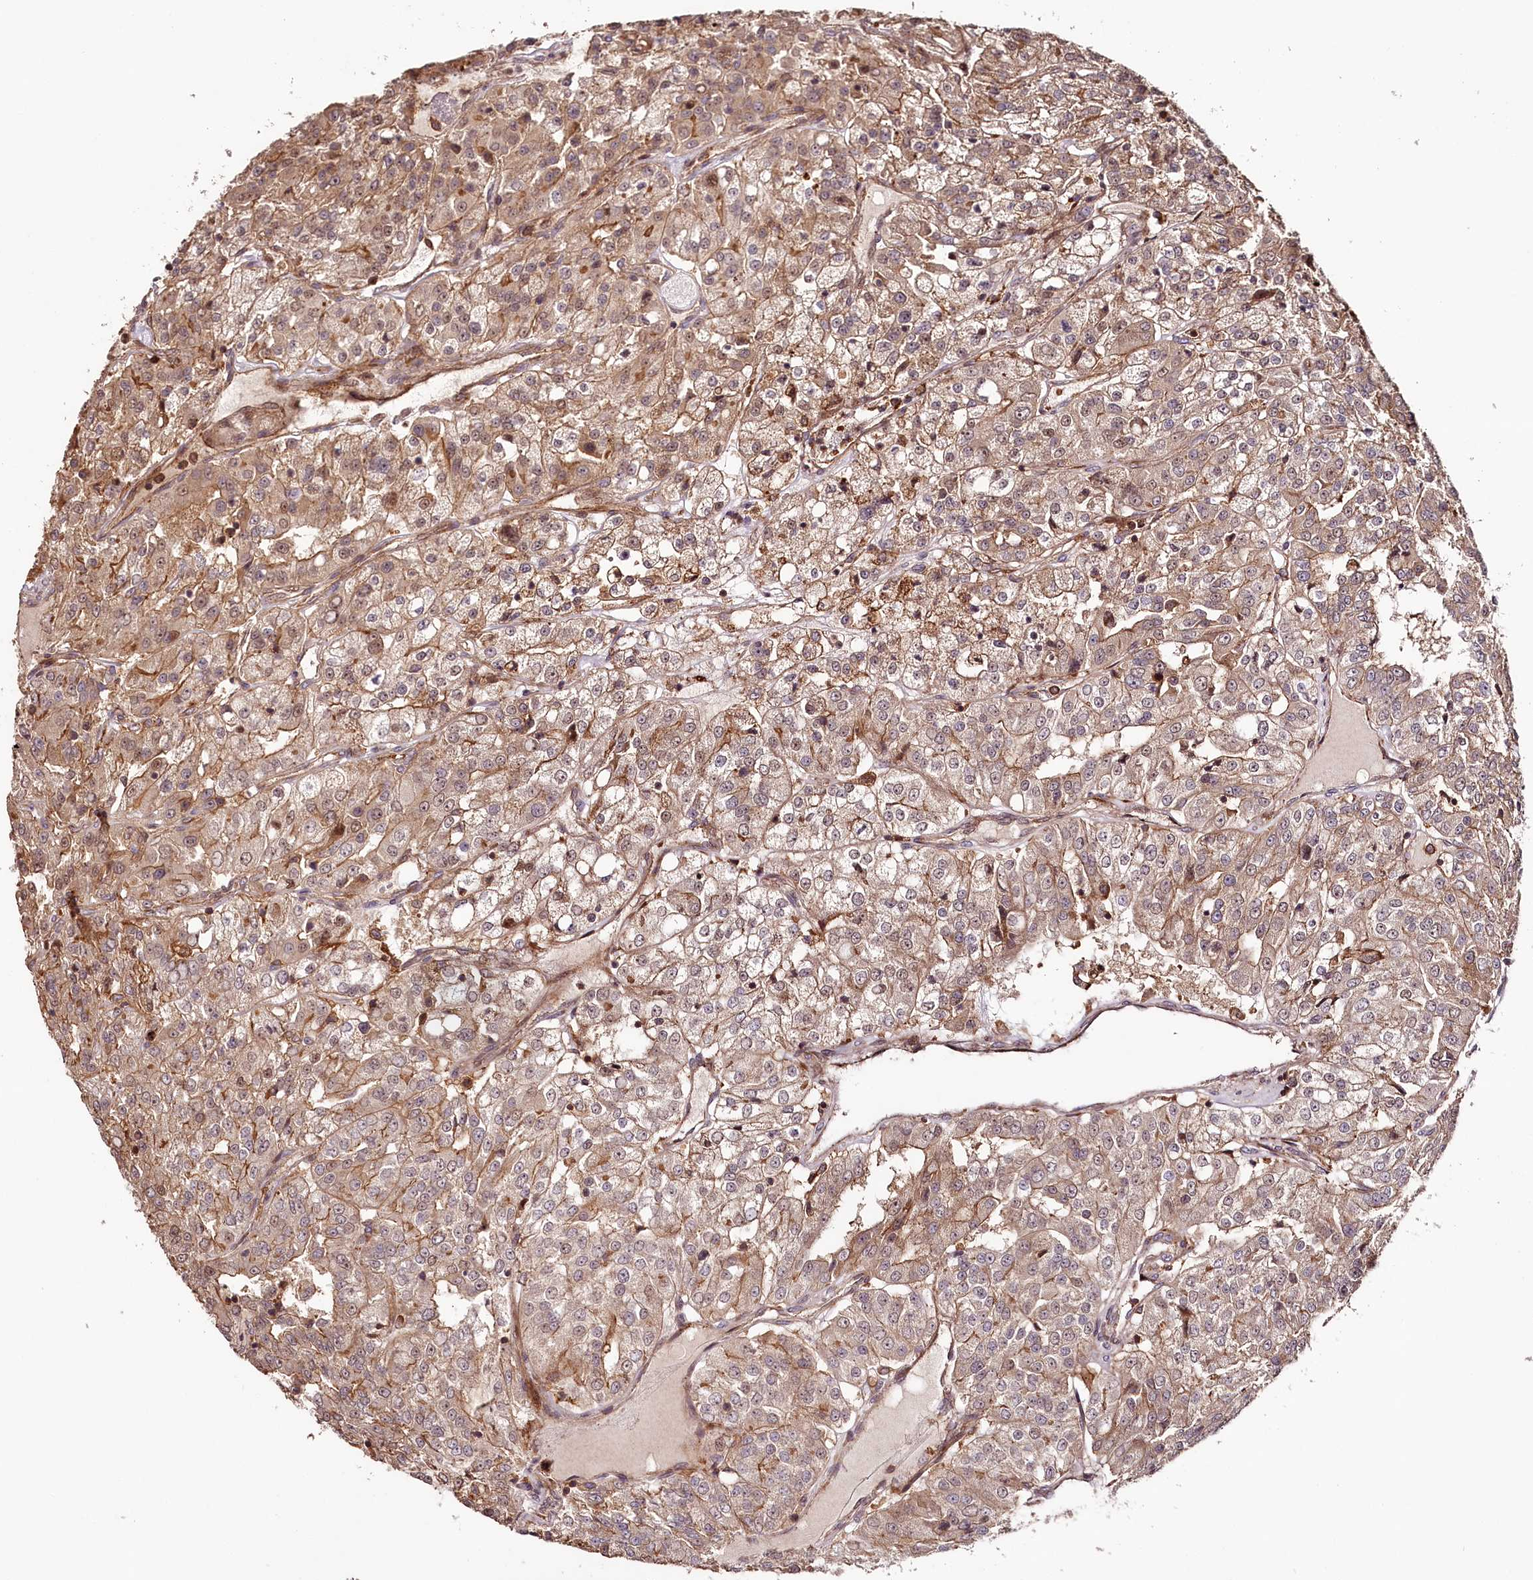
{"staining": {"intensity": "moderate", "quantity": ">75%", "location": "cytoplasmic/membranous"}, "tissue": "renal cancer", "cell_type": "Tumor cells", "image_type": "cancer", "snomed": [{"axis": "morphology", "description": "Adenocarcinoma, NOS"}, {"axis": "topography", "description": "Kidney"}], "caption": "IHC photomicrograph of adenocarcinoma (renal) stained for a protein (brown), which shows medium levels of moderate cytoplasmic/membranous expression in approximately >75% of tumor cells.", "gene": "KIF14", "patient": {"sex": "female", "age": 63}}